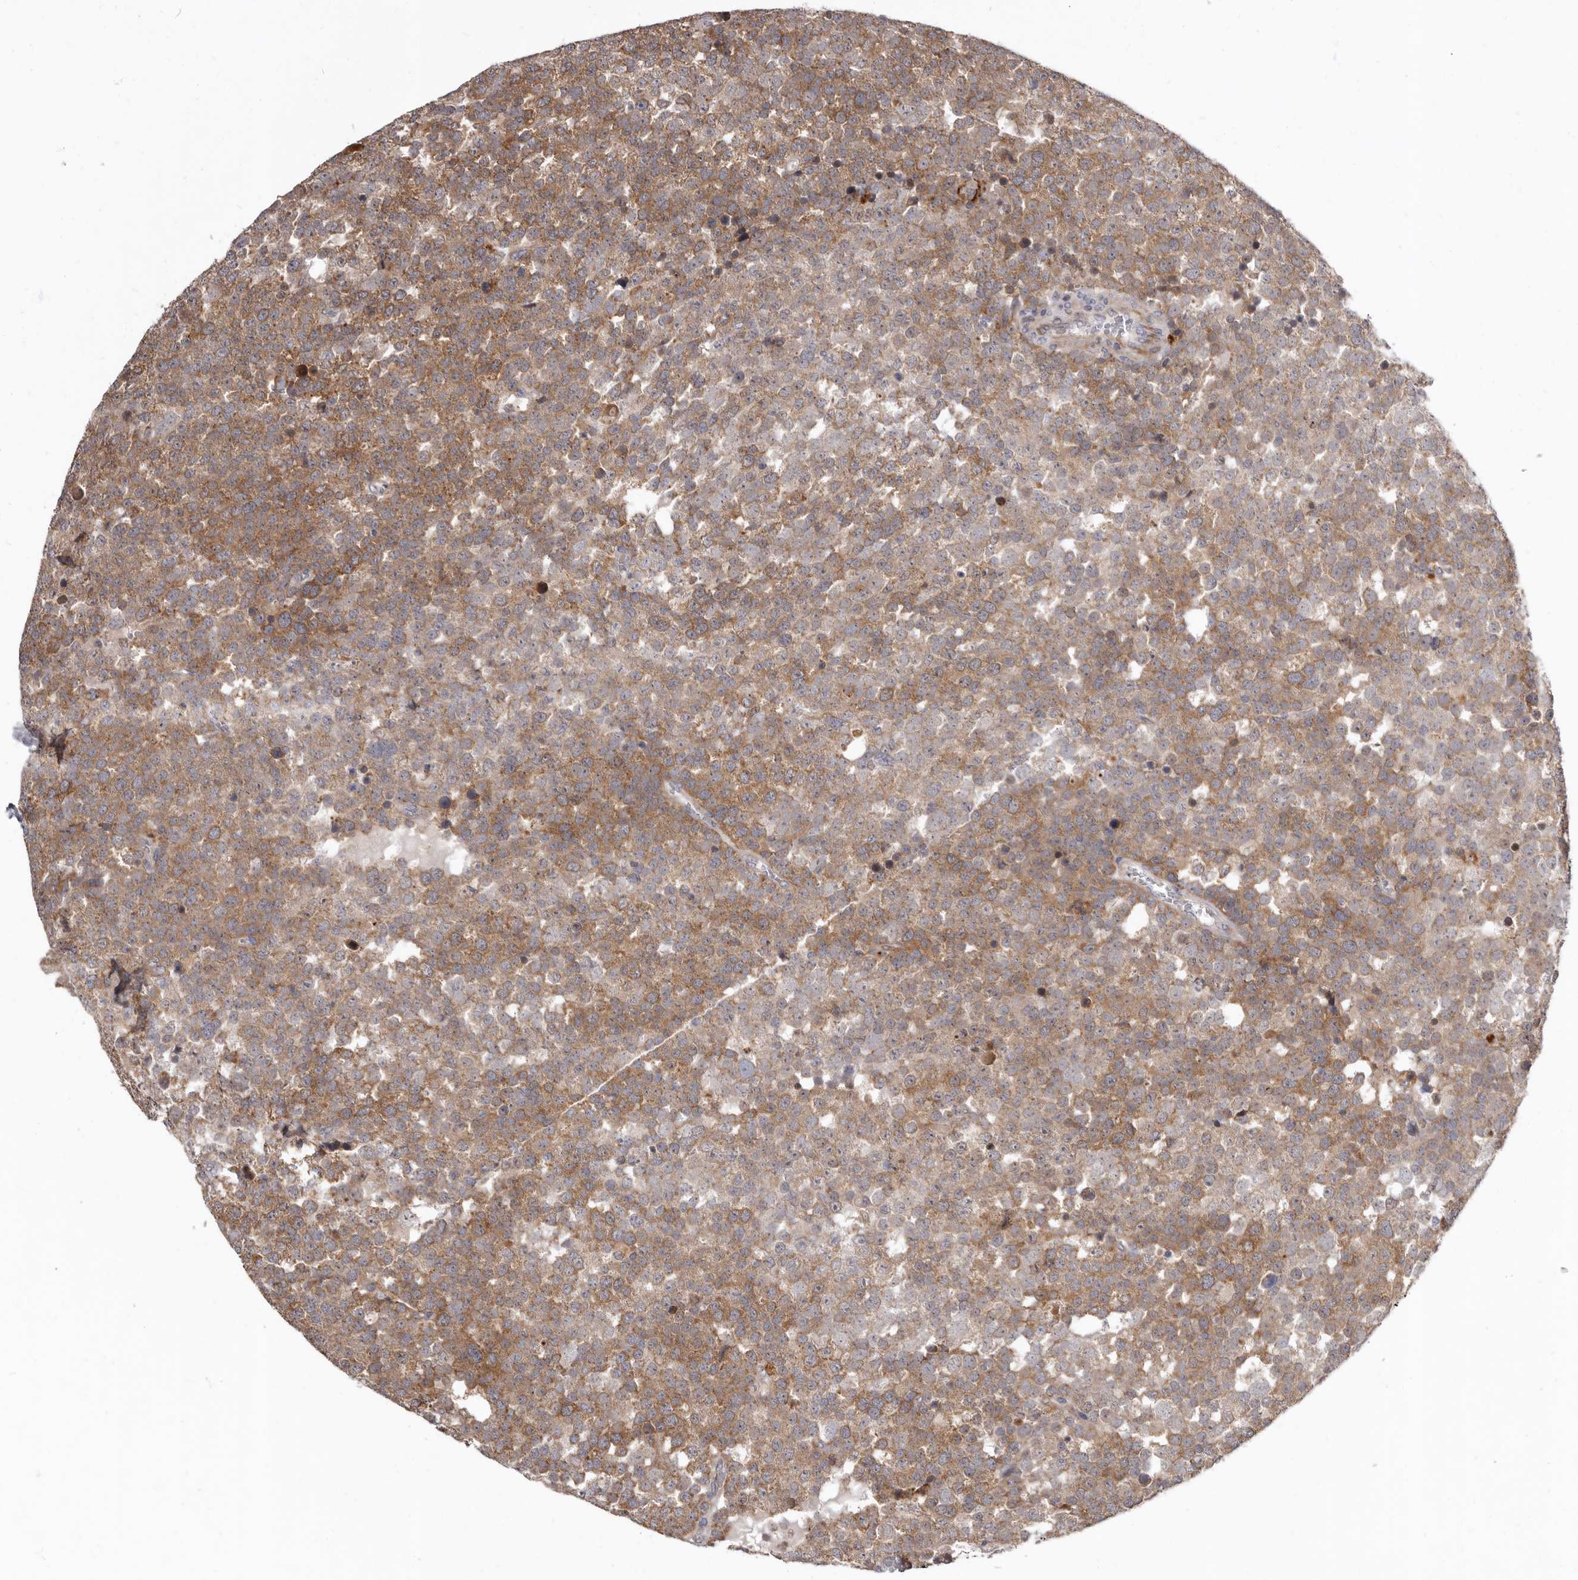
{"staining": {"intensity": "moderate", "quantity": ">75%", "location": "cytoplasmic/membranous"}, "tissue": "testis cancer", "cell_type": "Tumor cells", "image_type": "cancer", "snomed": [{"axis": "morphology", "description": "Seminoma, NOS"}, {"axis": "topography", "description": "Testis"}], "caption": "A micrograph of human testis cancer stained for a protein shows moderate cytoplasmic/membranous brown staining in tumor cells.", "gene": "SMC4", "patient": {"sex": "male", "age": 71}}